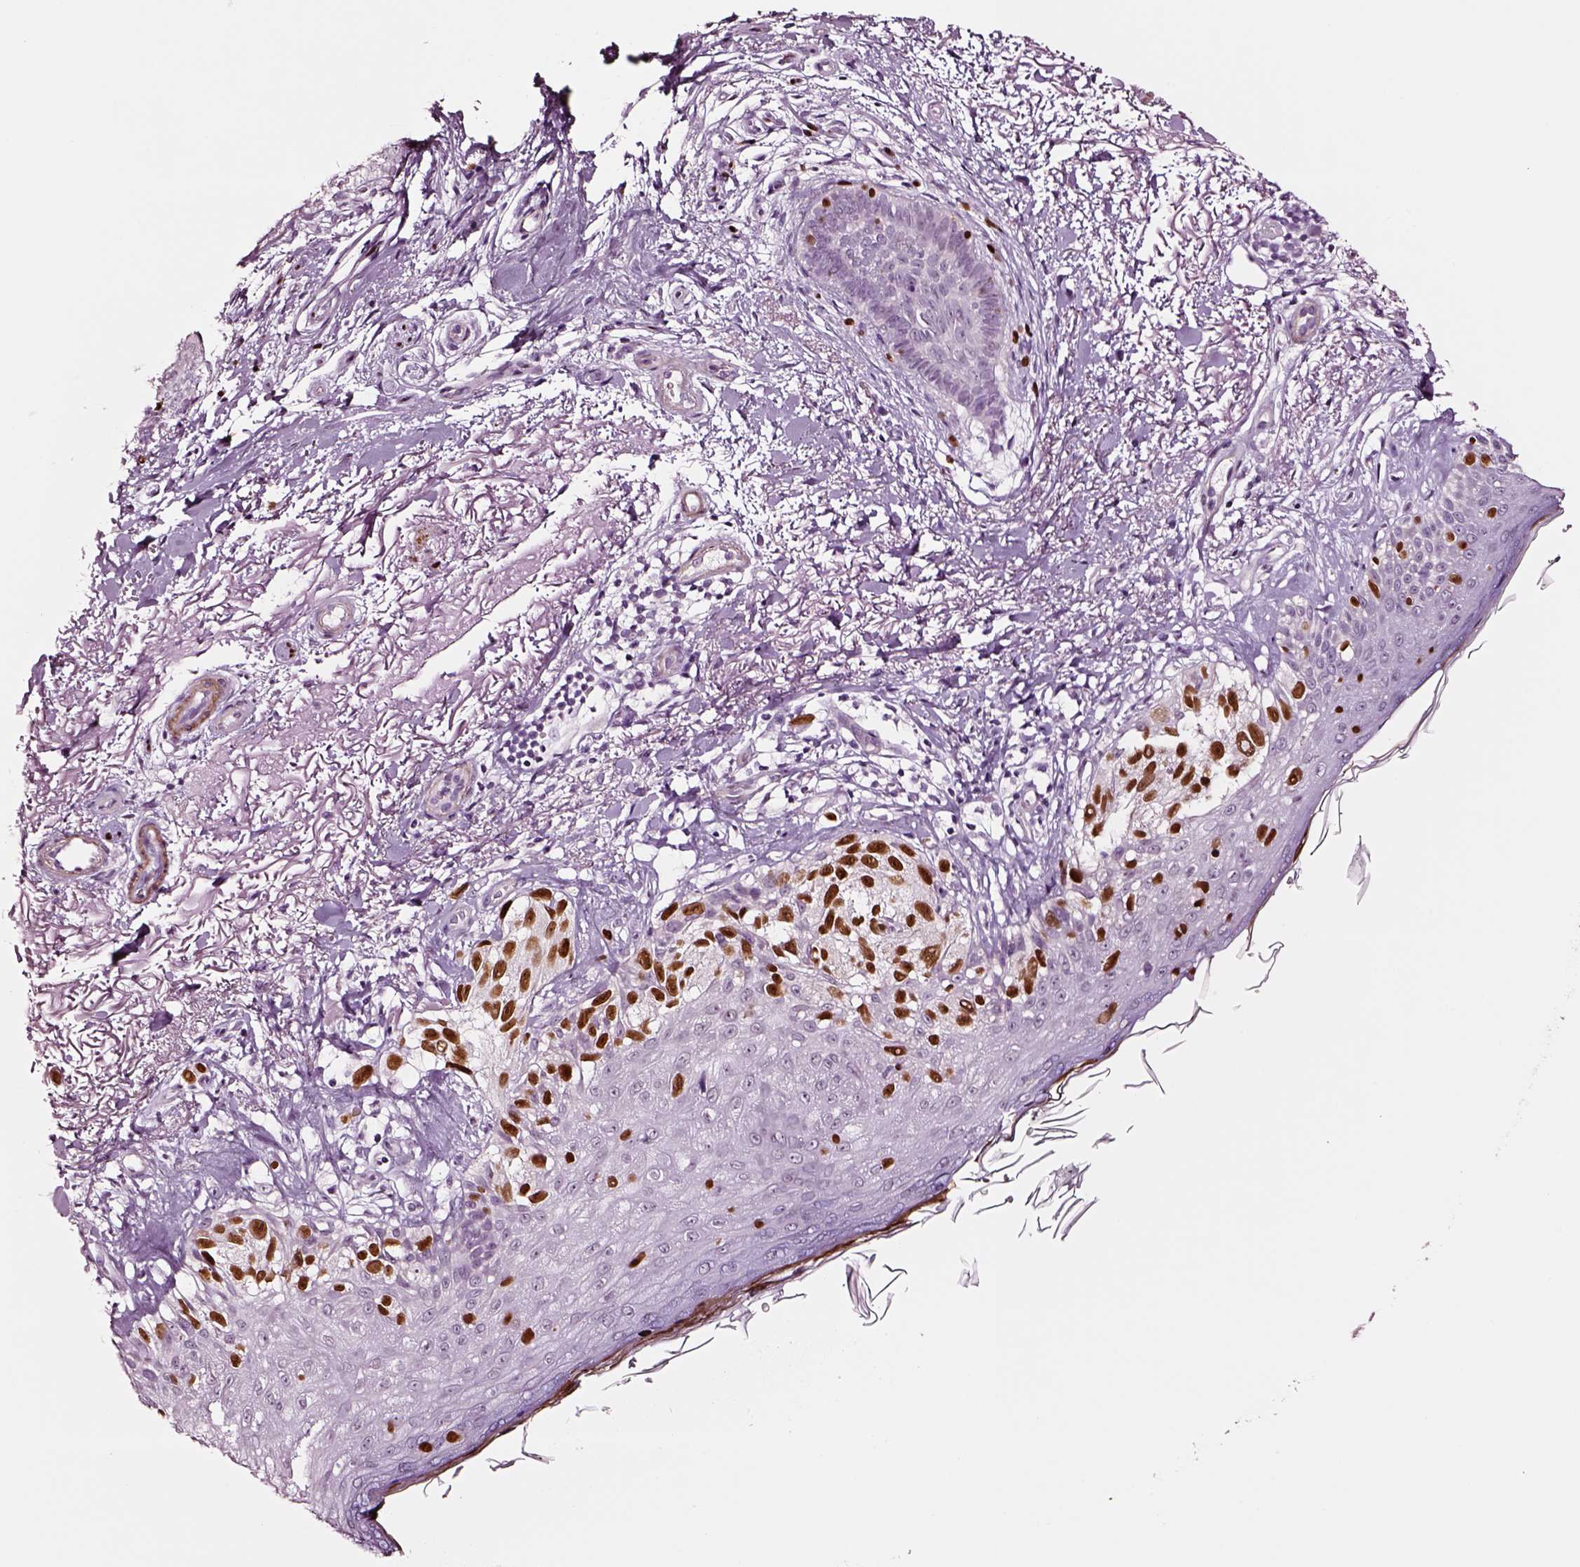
{"staining": {"intensity": "strong", "quantity": ">75%", "location": "nuclear"}, "tissue": "melanoma", "cell_type": "Tumor cells", "image_type": "cancer", "snomed": [{"axis": "morphology", "description": "Malignant melanoma, NOS"}, {"axis": "topography", "description": "Skin"}], "caption": "Strong nuclear staining for a protein is seen in about >75% of tumor cells of melanoma using immunohistochemistry.", "gene": "SOX10", "patient": {"sex": "female", "age": 86}}